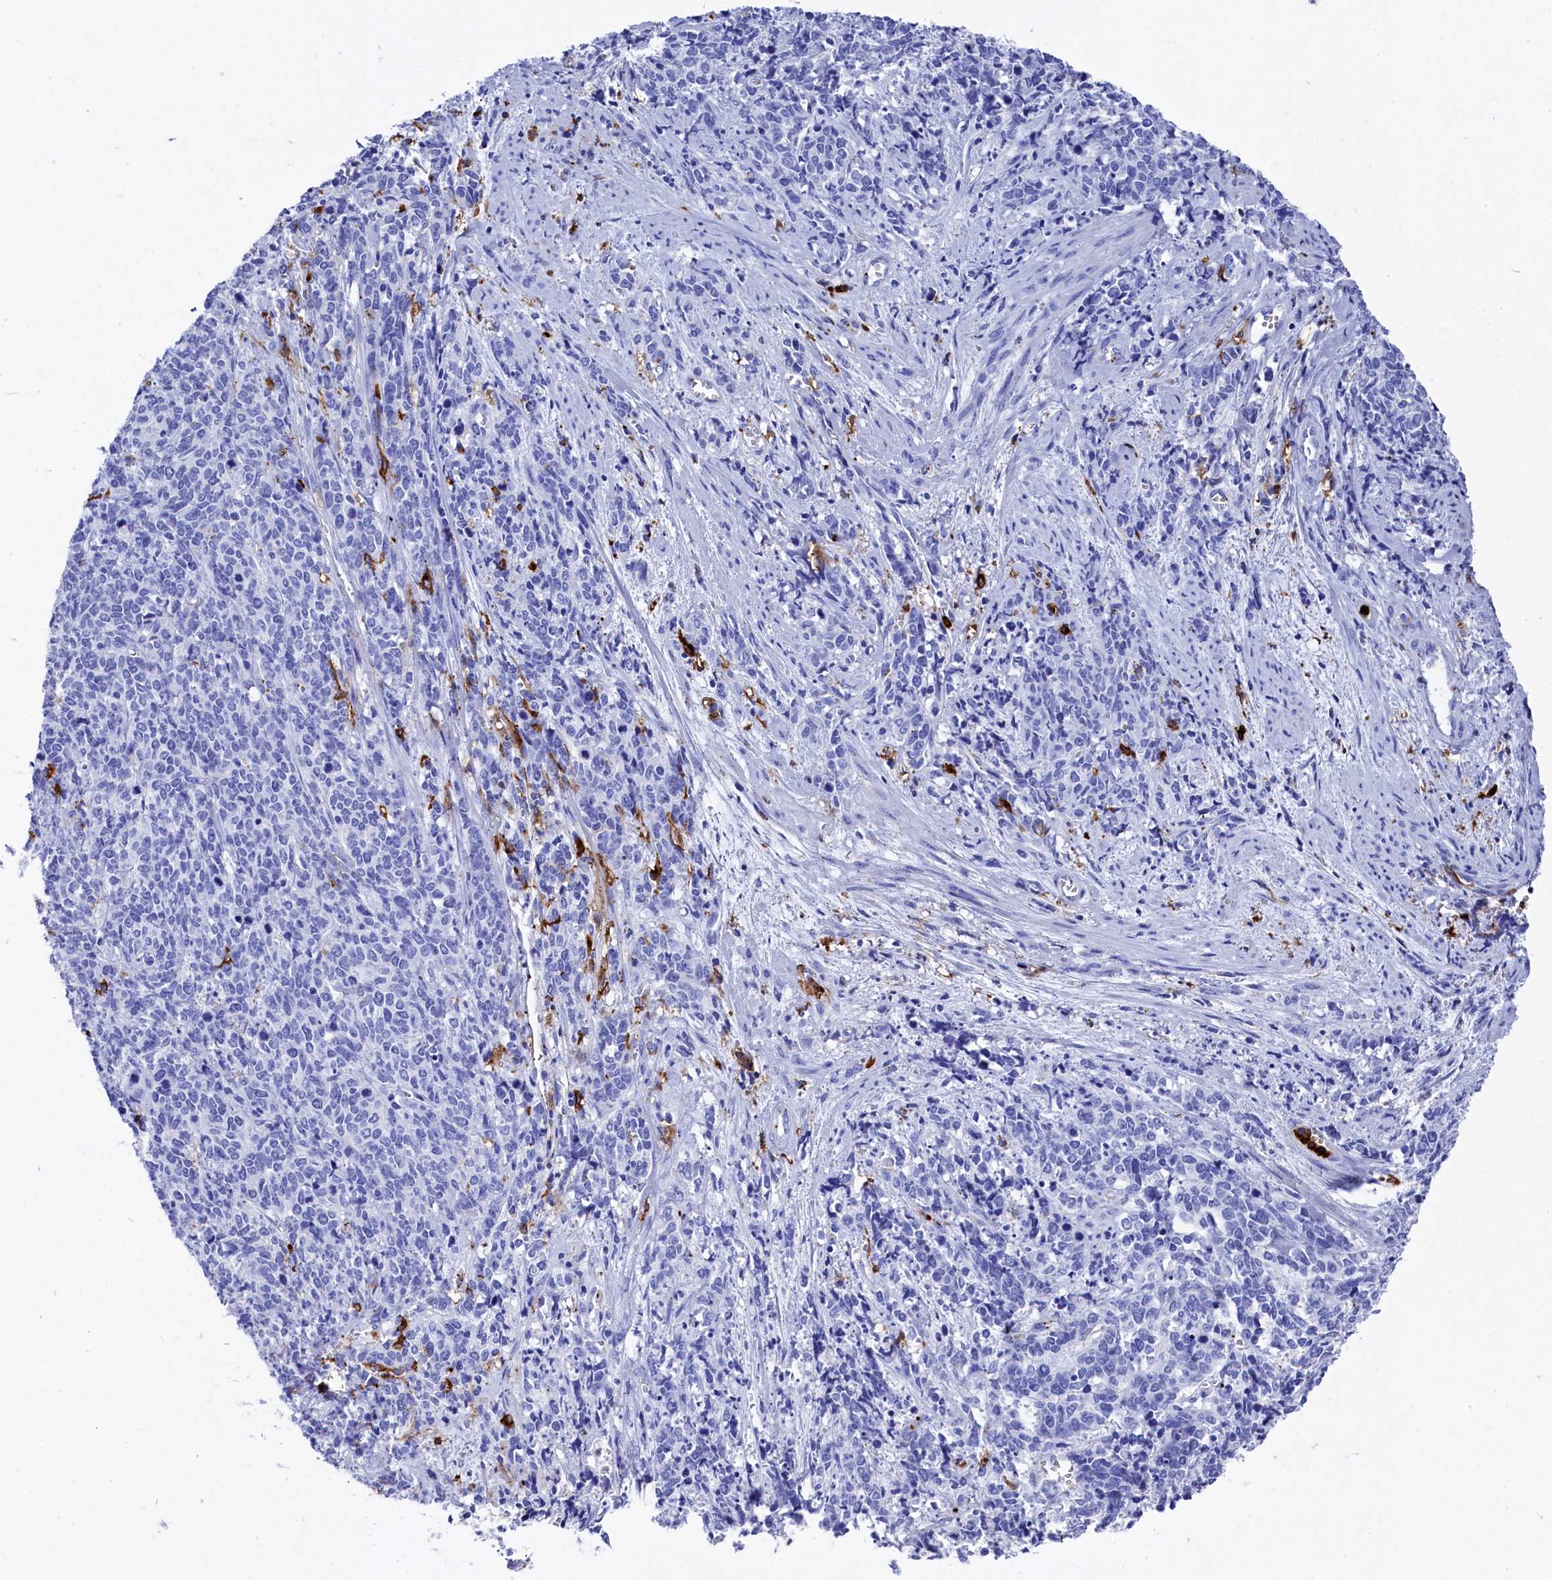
{"staining": {"intensity": "negative", "quantity": "none", "location": "none"}, "tissue": "cervical cancer", "cell_type": "Tumor cells", "image_type": "cancer", "snomed": [{"axis": "morphology", "description": "Squamous cell carcinoma, NOS"}, {"axis": "topography", "description": "Cervix"}], "caption": "High power microscopy photomicrograph of an immunohistochemistry micrograph of cervical squamous cell carcinoma, revealing no significant expression in tumor cells.", "gene": "PLAC8", "patient": {"sex": "female", "age": 60}}